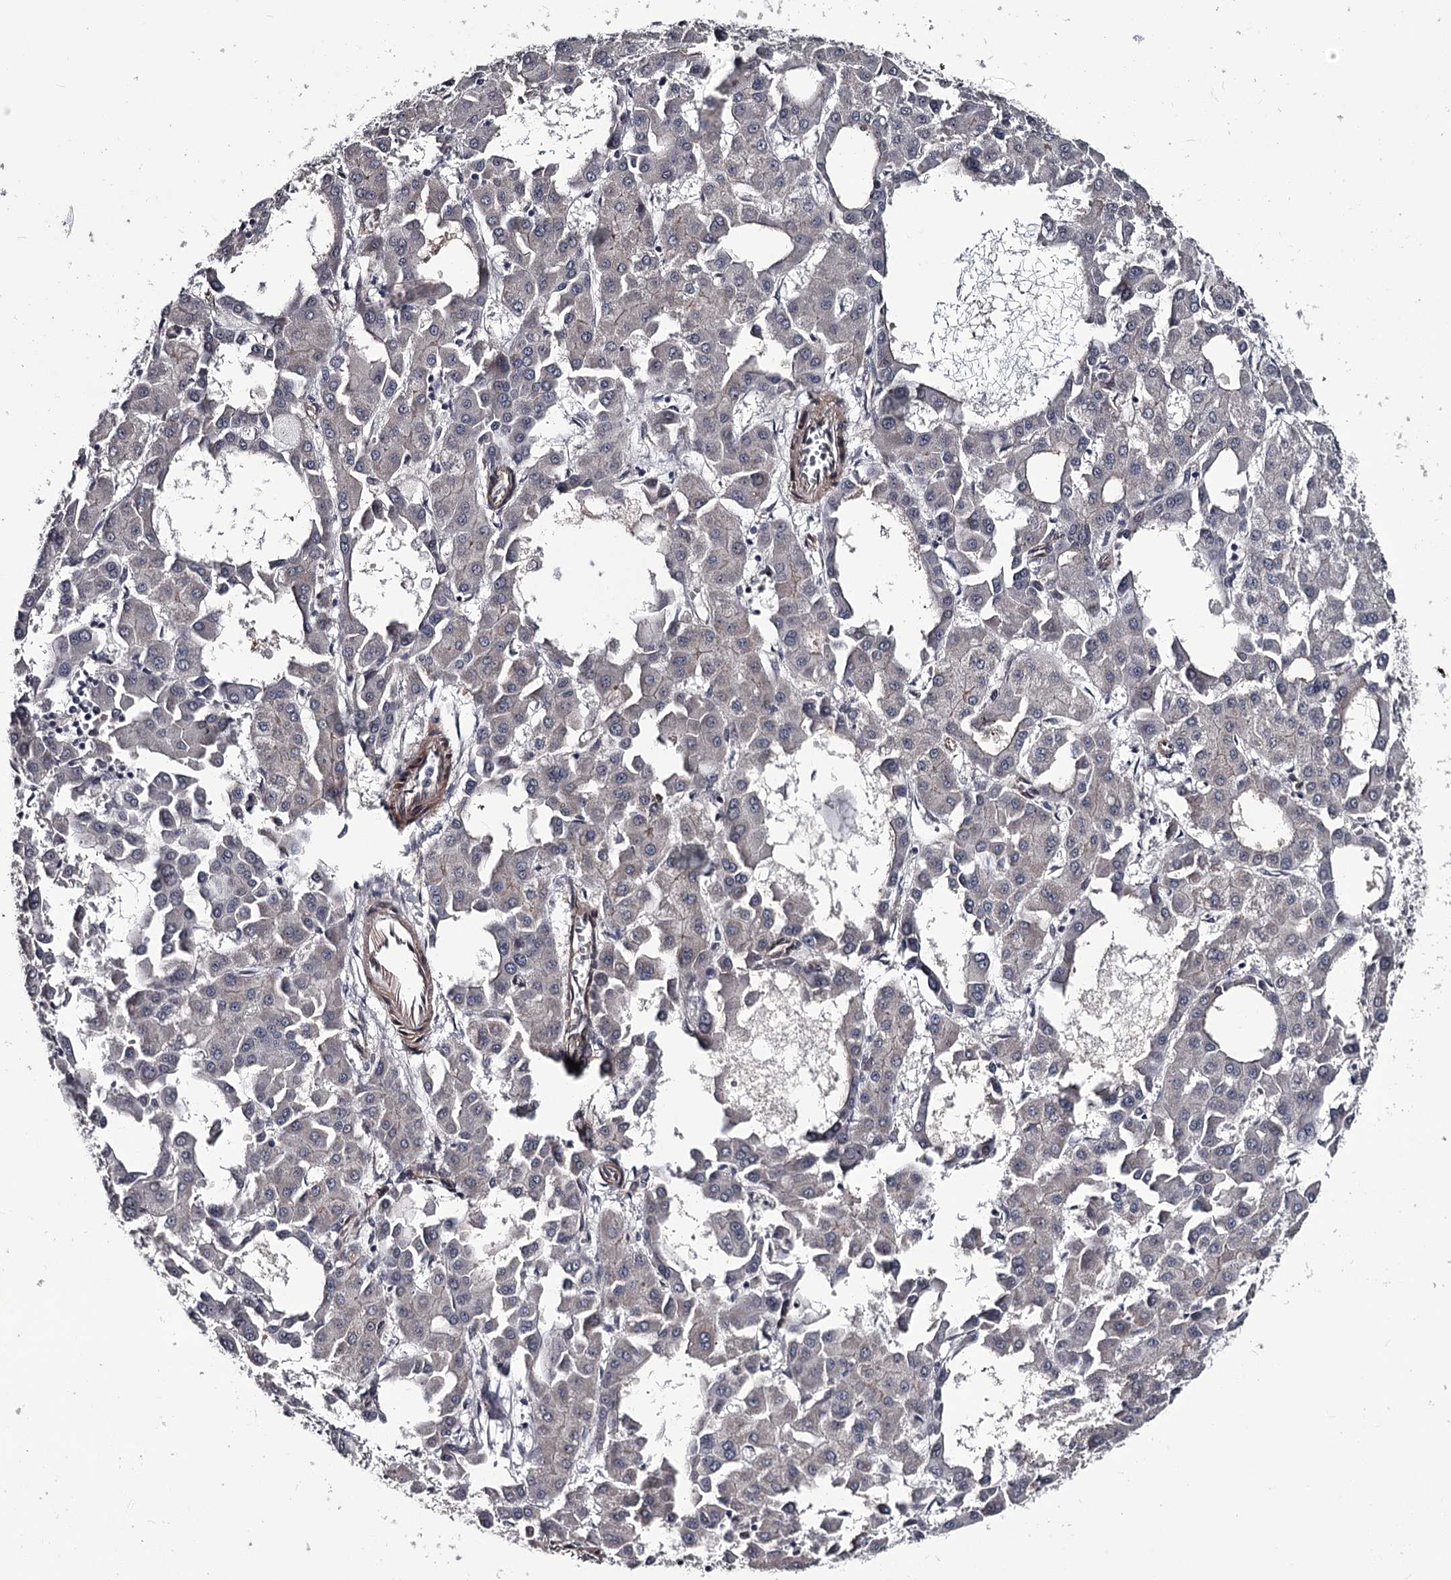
{"staining": {"intensity": "negative", "quantity": "none", "location": "none"}, "tissue": "liver cancer", "cell_type": "Tumor cells", "image_type": "cancer", "snomed": [{"axis": "morphology", "description": "Carcinoma, Hepatocellular, NOS"}, {"axis": "topography", "description": "Liver"}], "caption": "IHC of human liver cancer (hepatocellular carcinoma) displays no expression in tumor cells. Brightfield microscopy of IHC stained with DAB (brown) and hematoxylin (blue), captured at high magnification.", "gene": "PRPF40B", "patient": {"sex": "male", "age": 47}}